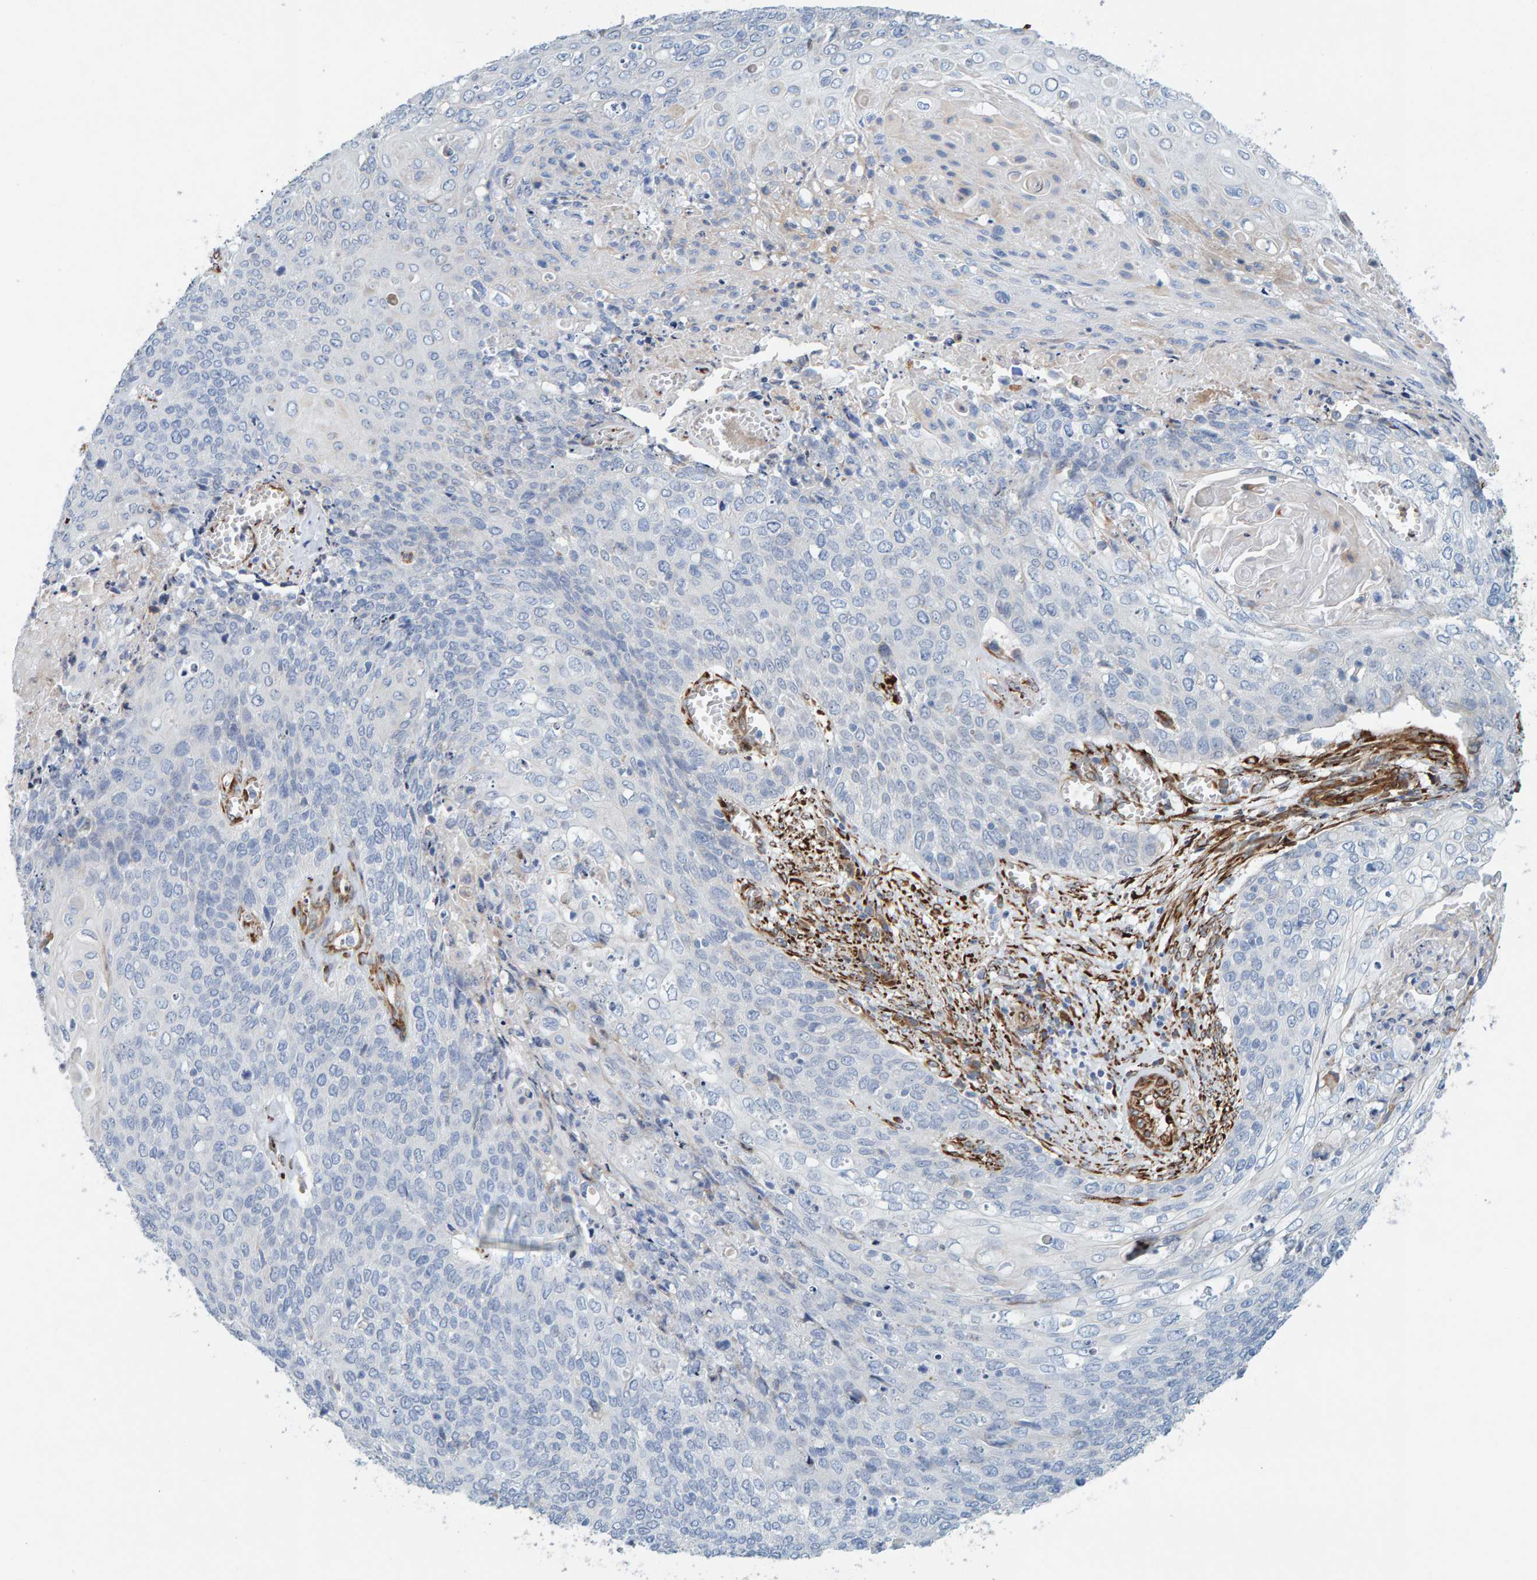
{"staining": {"intensity": "negative", "quantity": "none", "location": "none"}, "tissue": "cervical cancer", "cell_type": "Tumor cells", "image_type": "cancer", "snomed": [{"axis": "morphology", "description": "Squamous cell carcinoma, NOS"}, {"axis": "topography", "description": "Cervix"}], "caption": "This is an immunohistochemistry histopathology image of human squamous cell carcinoma (cervical). There is no expression in tumor cells.", "gene": "MMP16", "patient": {"sex": "female", "age": 39}}